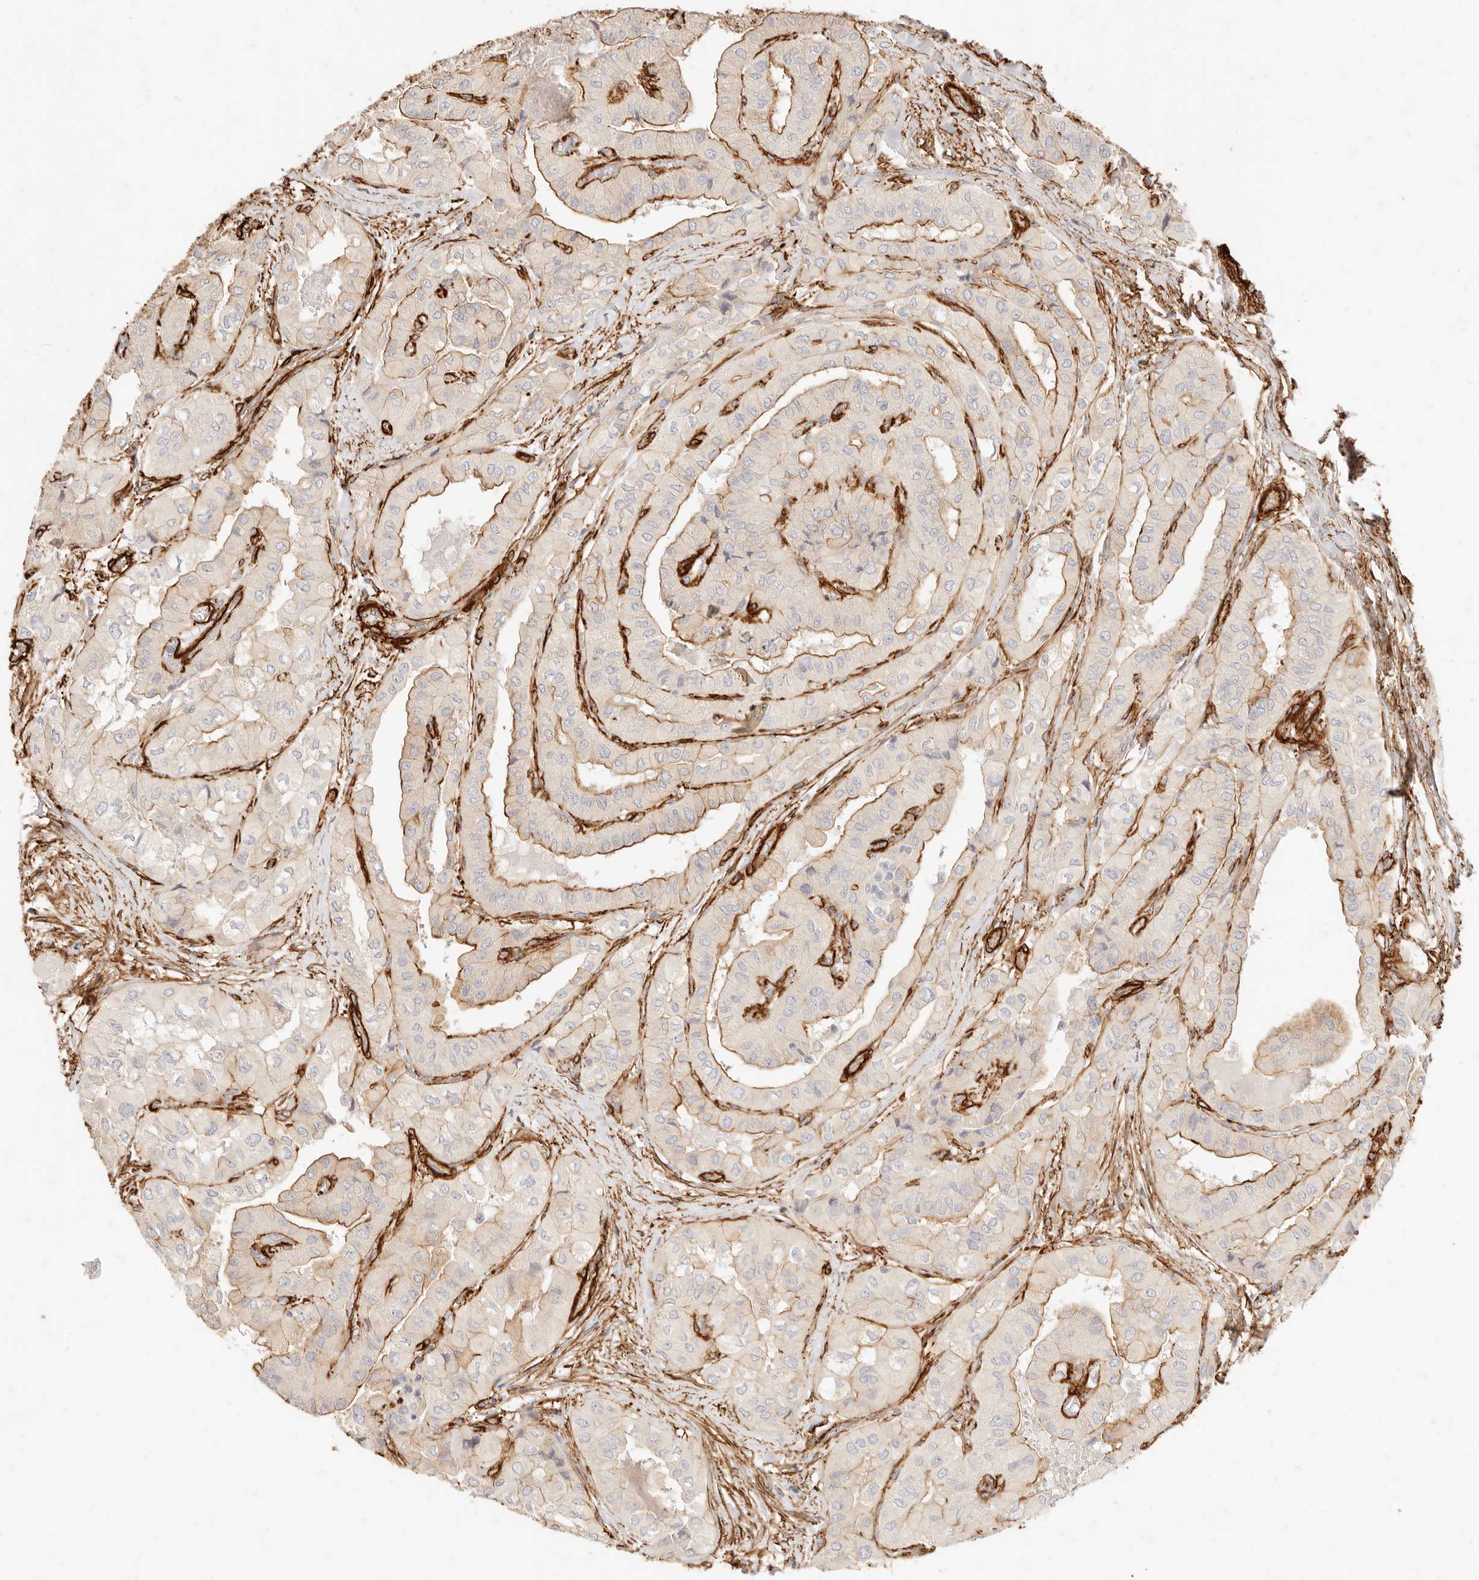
{"staining": {"intensity": "moderate", "quantity": "<25%", "location": "cytoplasmic/membranous"}, "tissue": "thyroid cancer", "cell_type": "Tumor cells", "image_type": "cancer", "snomed": [{"axis": "morphology", "description": "Papillary adenocarcinoma, NOS"}, {"axis": "topography", "description": "Thyroid gland"}], "caption": "Tumor cells exhibit low levels of moderate cytoplasmic/membranous positivity in approximately <25% of cells in human thyroid papillary adenocarcinoma.", "gene": "TMTC2", "patient": {"sex": "female", "age": 59}}